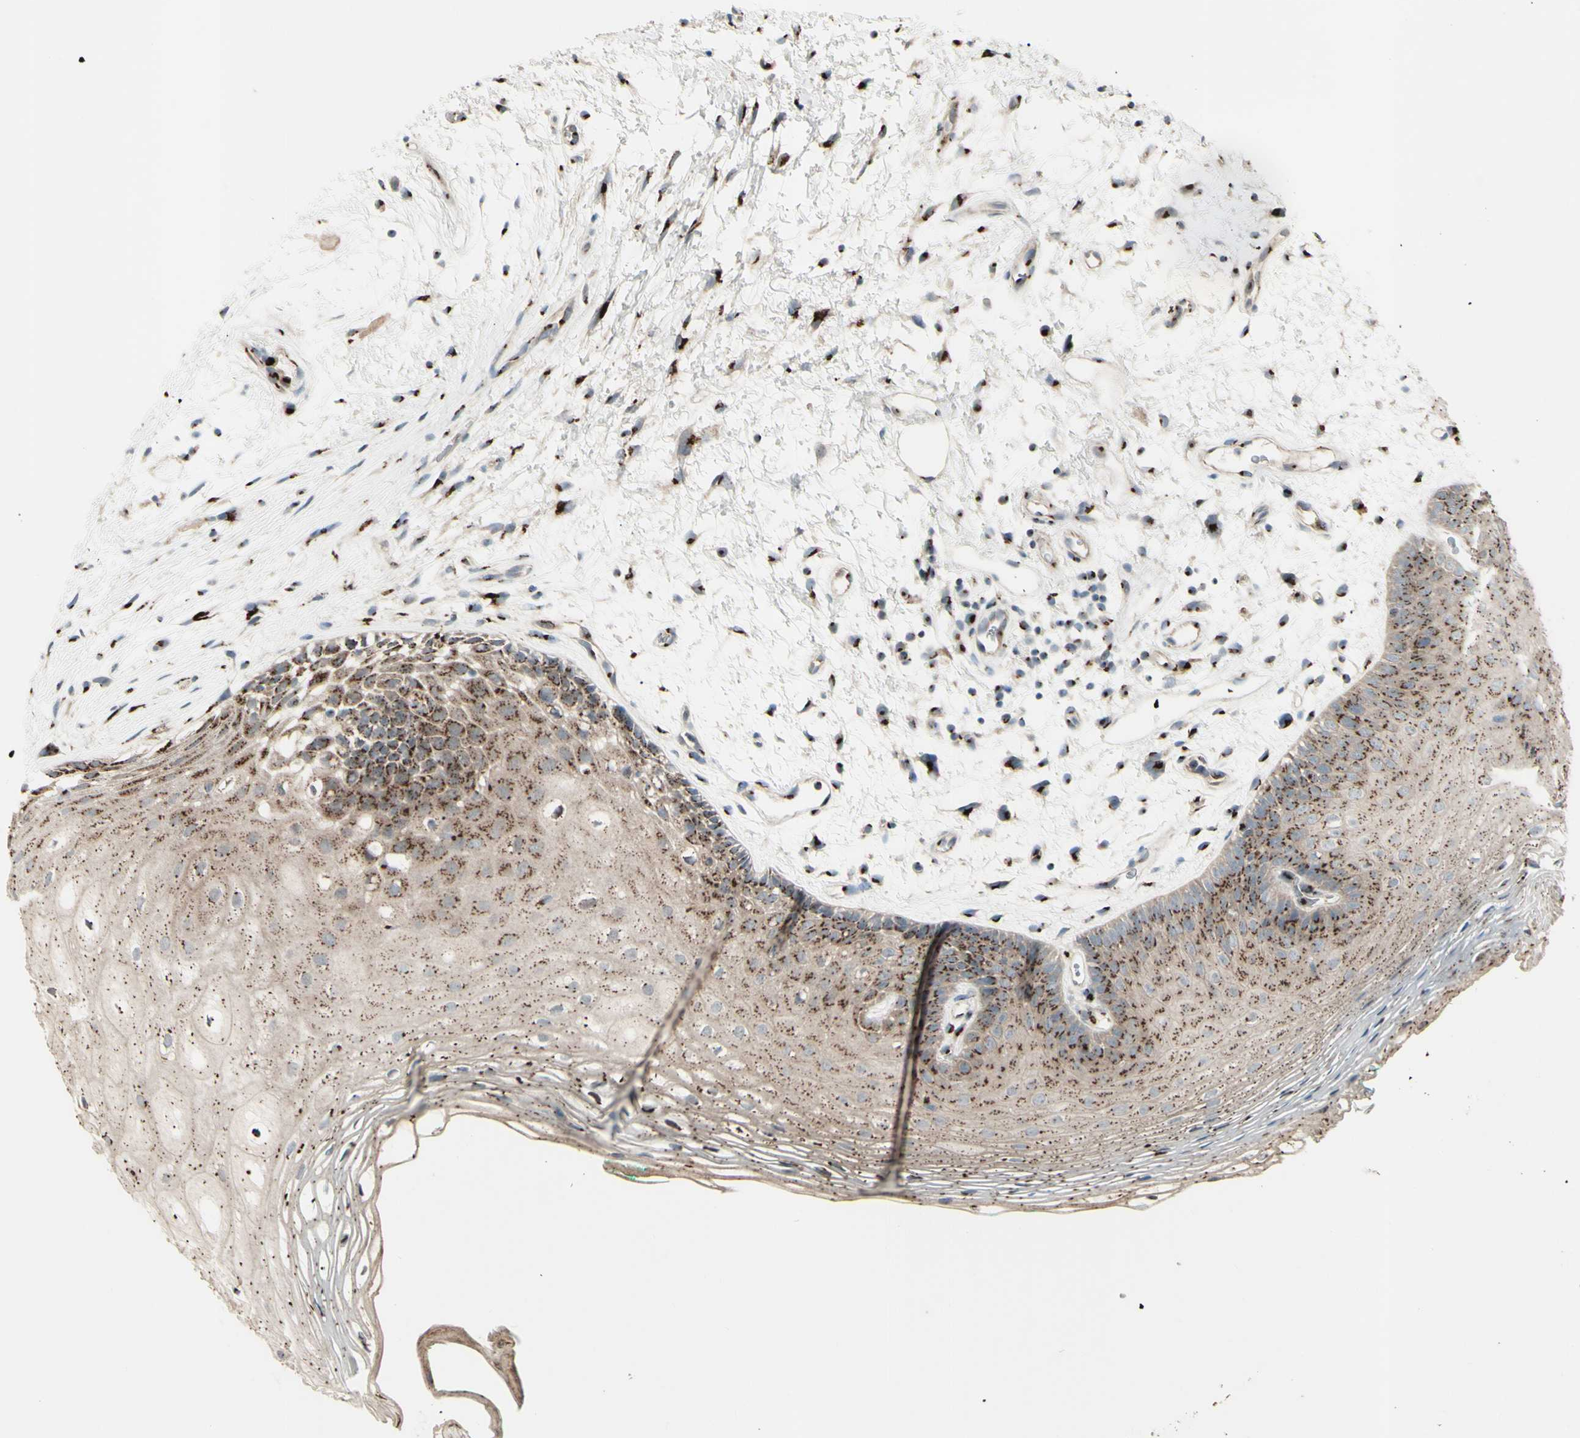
{"staining": {"intensity": "moderate", "quantity": ">75%", "location": "cytoplasmic/membranous"}, "tissue": "oral mucosa", "cell_type": "Squamous epithelial cells", "image_type": "normal", "snomed": [{"axis": "morphology", "description": "Normal tissue, NOS"}, {"axis": "topography", "description": "Skeletal muscle"}, {"axis": "topography", "description": "Oral tissue"}, {"axis": "topography", "description": "Peripheral nerve tissue"}], "caption": "Squamous epithelial cells demonstrate medium levels of moderate cytoplasmic/membranous expression in approximately >75% of cells in unremarkable oral mucosa. The staining was performed using DAB, with brown indicating positive protein expression. Nuclei are stained blue with hematoxylin.", "gene": "BPNT2", "patient": {"sex": "female", "age": 84}}